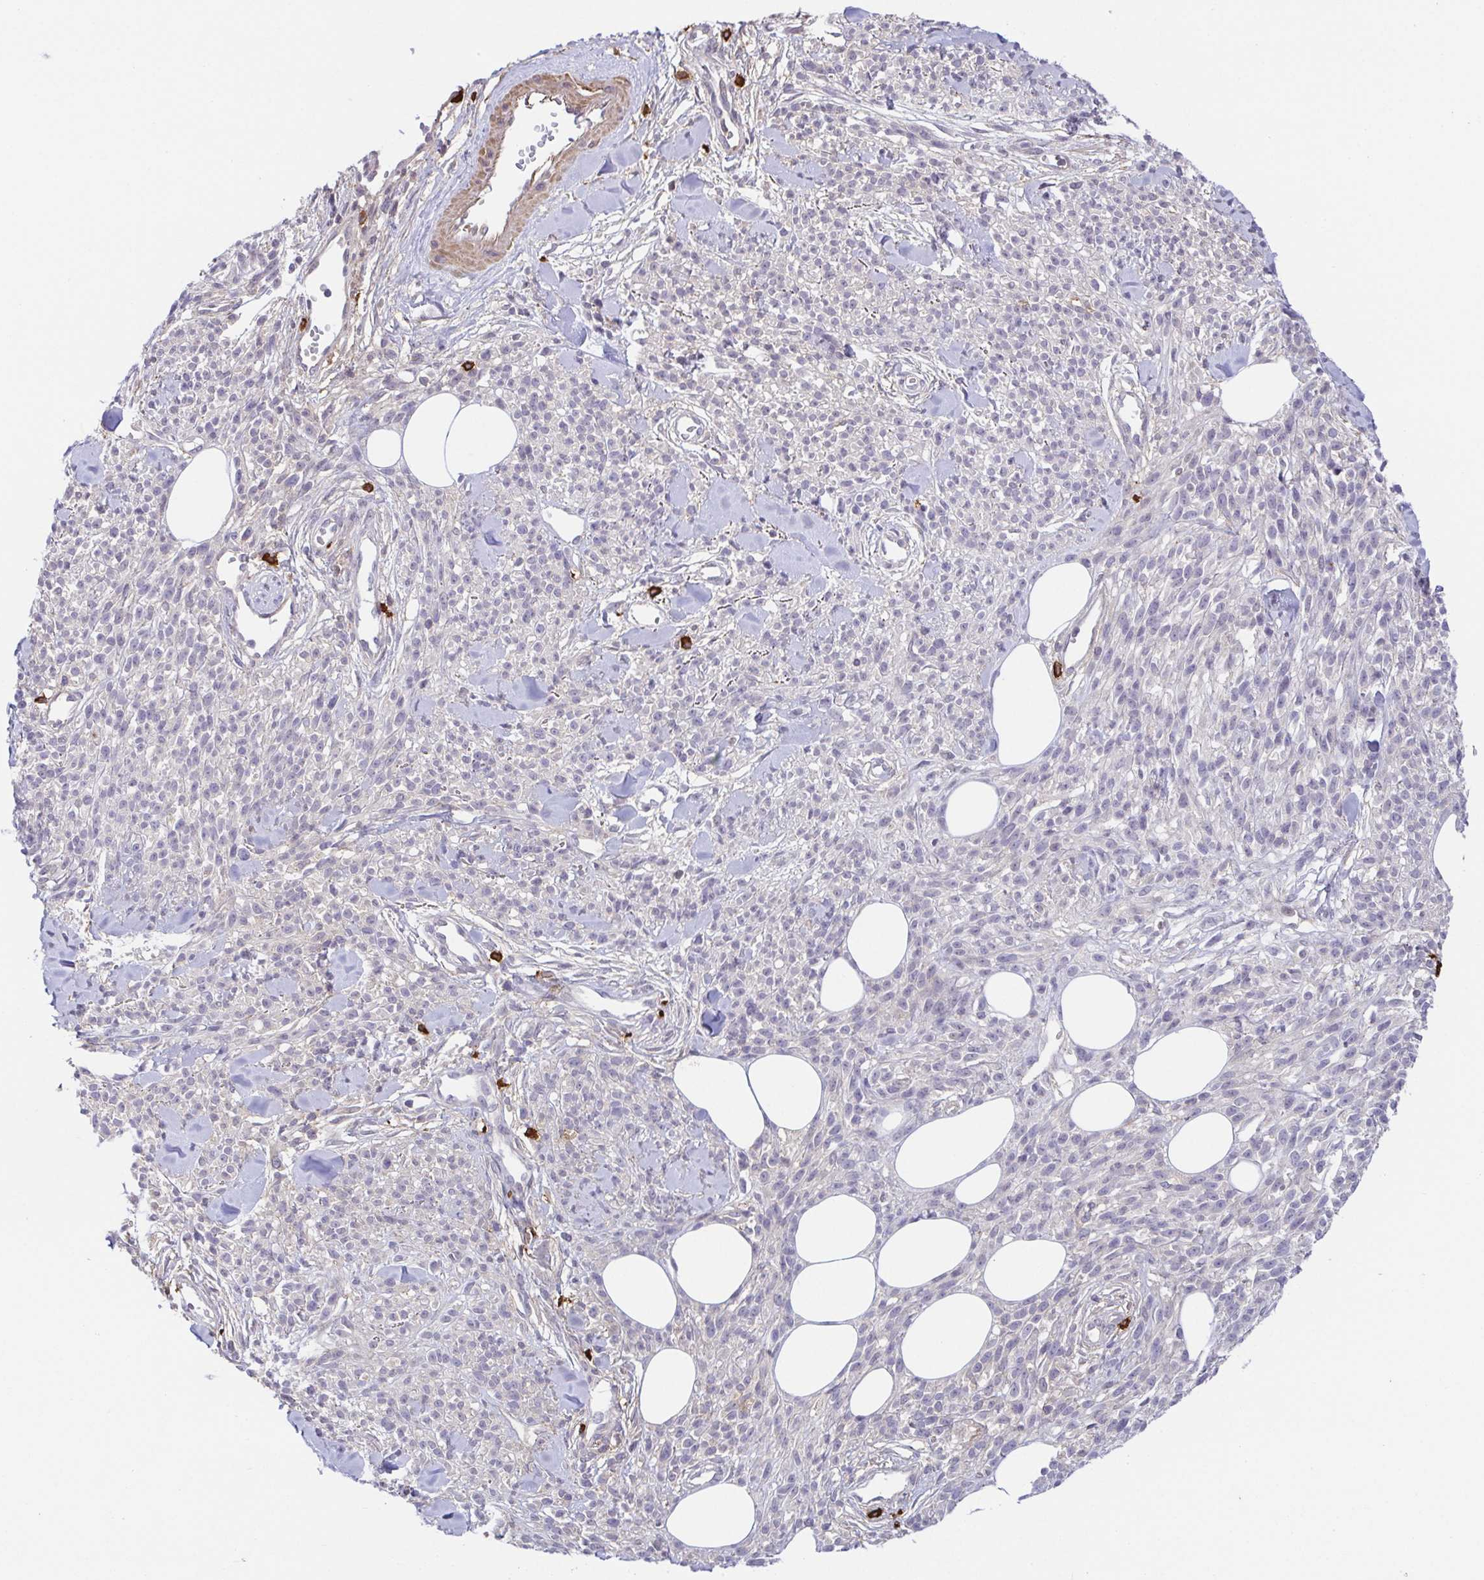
{"staining": {"intensity": "negative", "quantity": "none", "location": "none"}, "tissue": "melanoma", "cell_type": "Tumor cells", "image_type": "cancer", "snomed": [{"axis": "morphology", "description": "Malignant melanoma, NOS"}, {"axis": "topography", "description": "Skin"}, {"axis": "topography", "description": "Skin of trunk"}], "caption": "Immunohistochemistry micrograph of neoplastic tissue: malignant melanoma stained with DAB (3,3'-diaminobenzidine) demonstrates no significant protein positivity in tumor cells.", "gene": "PREPL", "patient": {"sex": "male", "age": 74}}